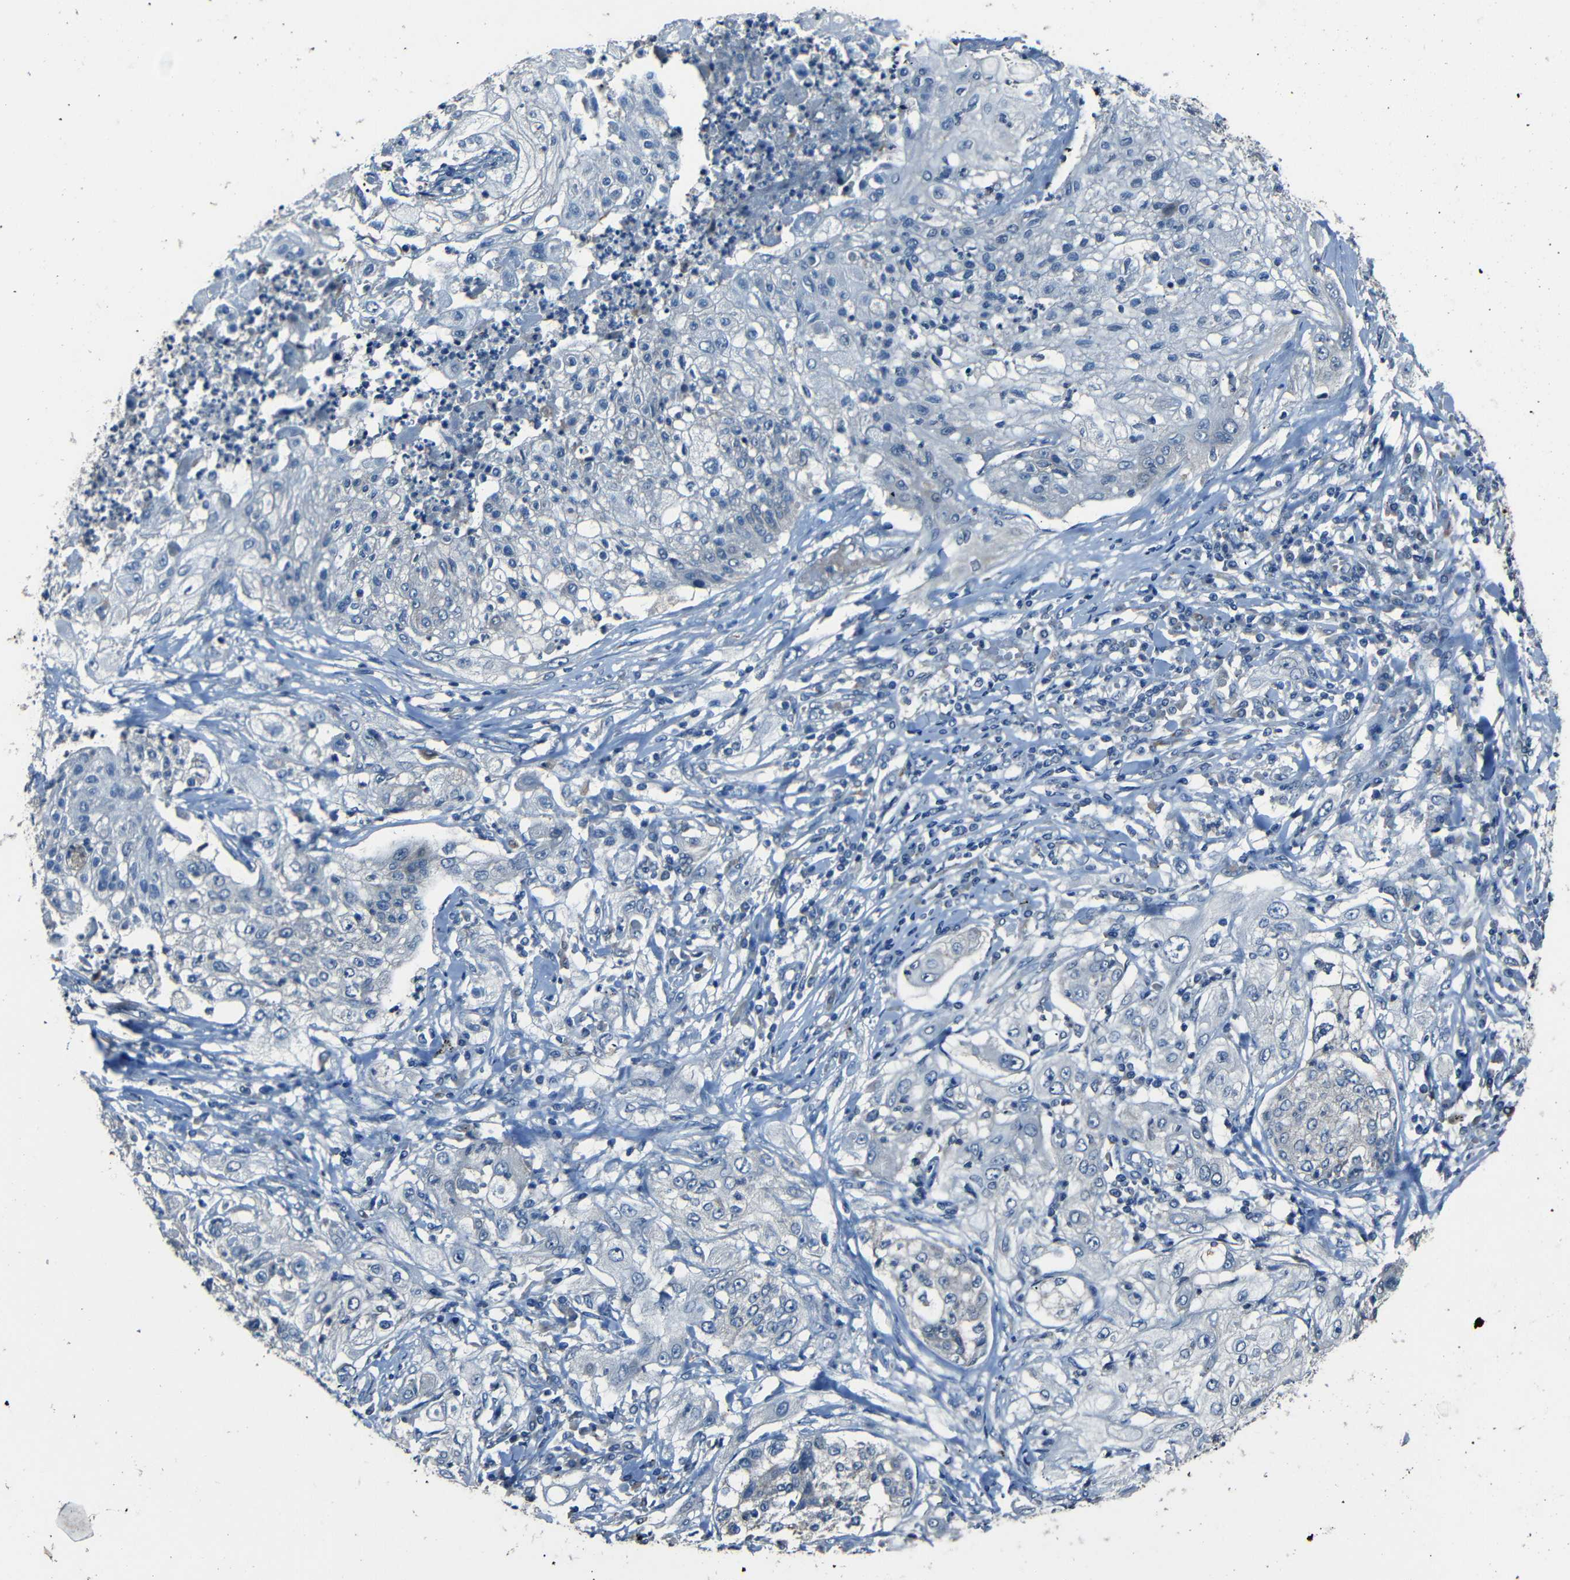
{"staining": {"intensity": "negative", "quantity": "none", "location": "none"}, "tissue": "lung cancer", "cell_type": "Tumor cells", "image_type": "cancer", "snomed": [{"axis": "morphology", "description": "Inflammation, NOS"}, {"axis": "morphology", "description": "Squamous cell carcinoma, NOS"}, {"axis": "topography", "description": "Lymph node"}, {"axis": "topography", "description": "Soft tissue"}, {"axis": "topography", "description": "Lung"}], "caption": "Immunohistochemical staining of squamous cell carcinoma (lung) shows no significant expression in tumor cells.", "gene": "SLA", "patient": {"sex": "male", "age": 66}}